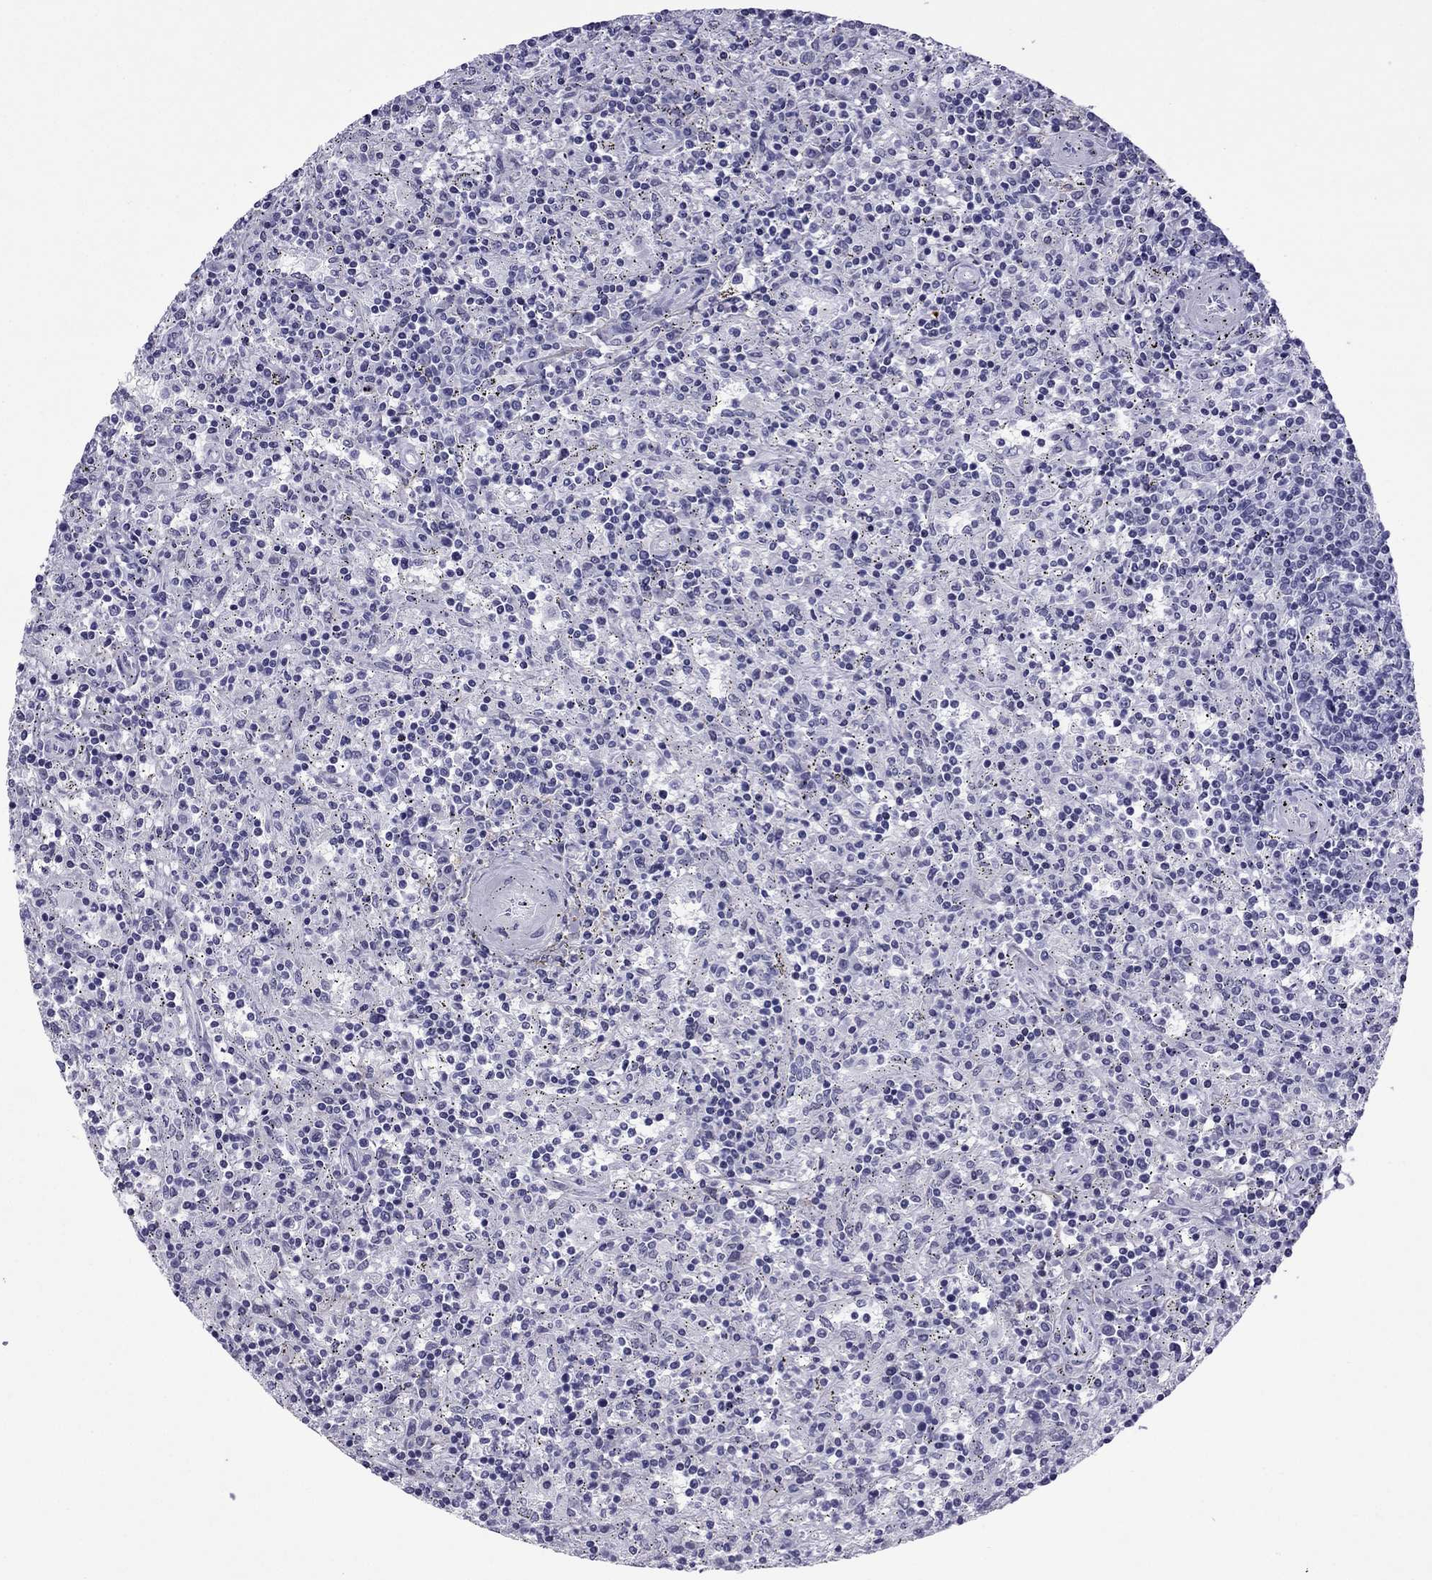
{"staining": {"intensity": "negative", "quantity": "none", "location": "none"}, "tissue": "lymphoma", "cell_type": "Tumor cells", "image_type": "cancer", "snomed": [{"axis": "morphology", "description": "Malignant lymphoma, non-Hodgkin's type, Low grade"}, {"axis": "topography", "description": "Spleen"}], "caption": "The immunohistochemistry micrograph has no significant staining in tumor cells of low-grade malignant lymphoma, non-Hodgkin's type tissue.", "gene": "ZNF646", "patient": {"sex": "male", "age": 62}}